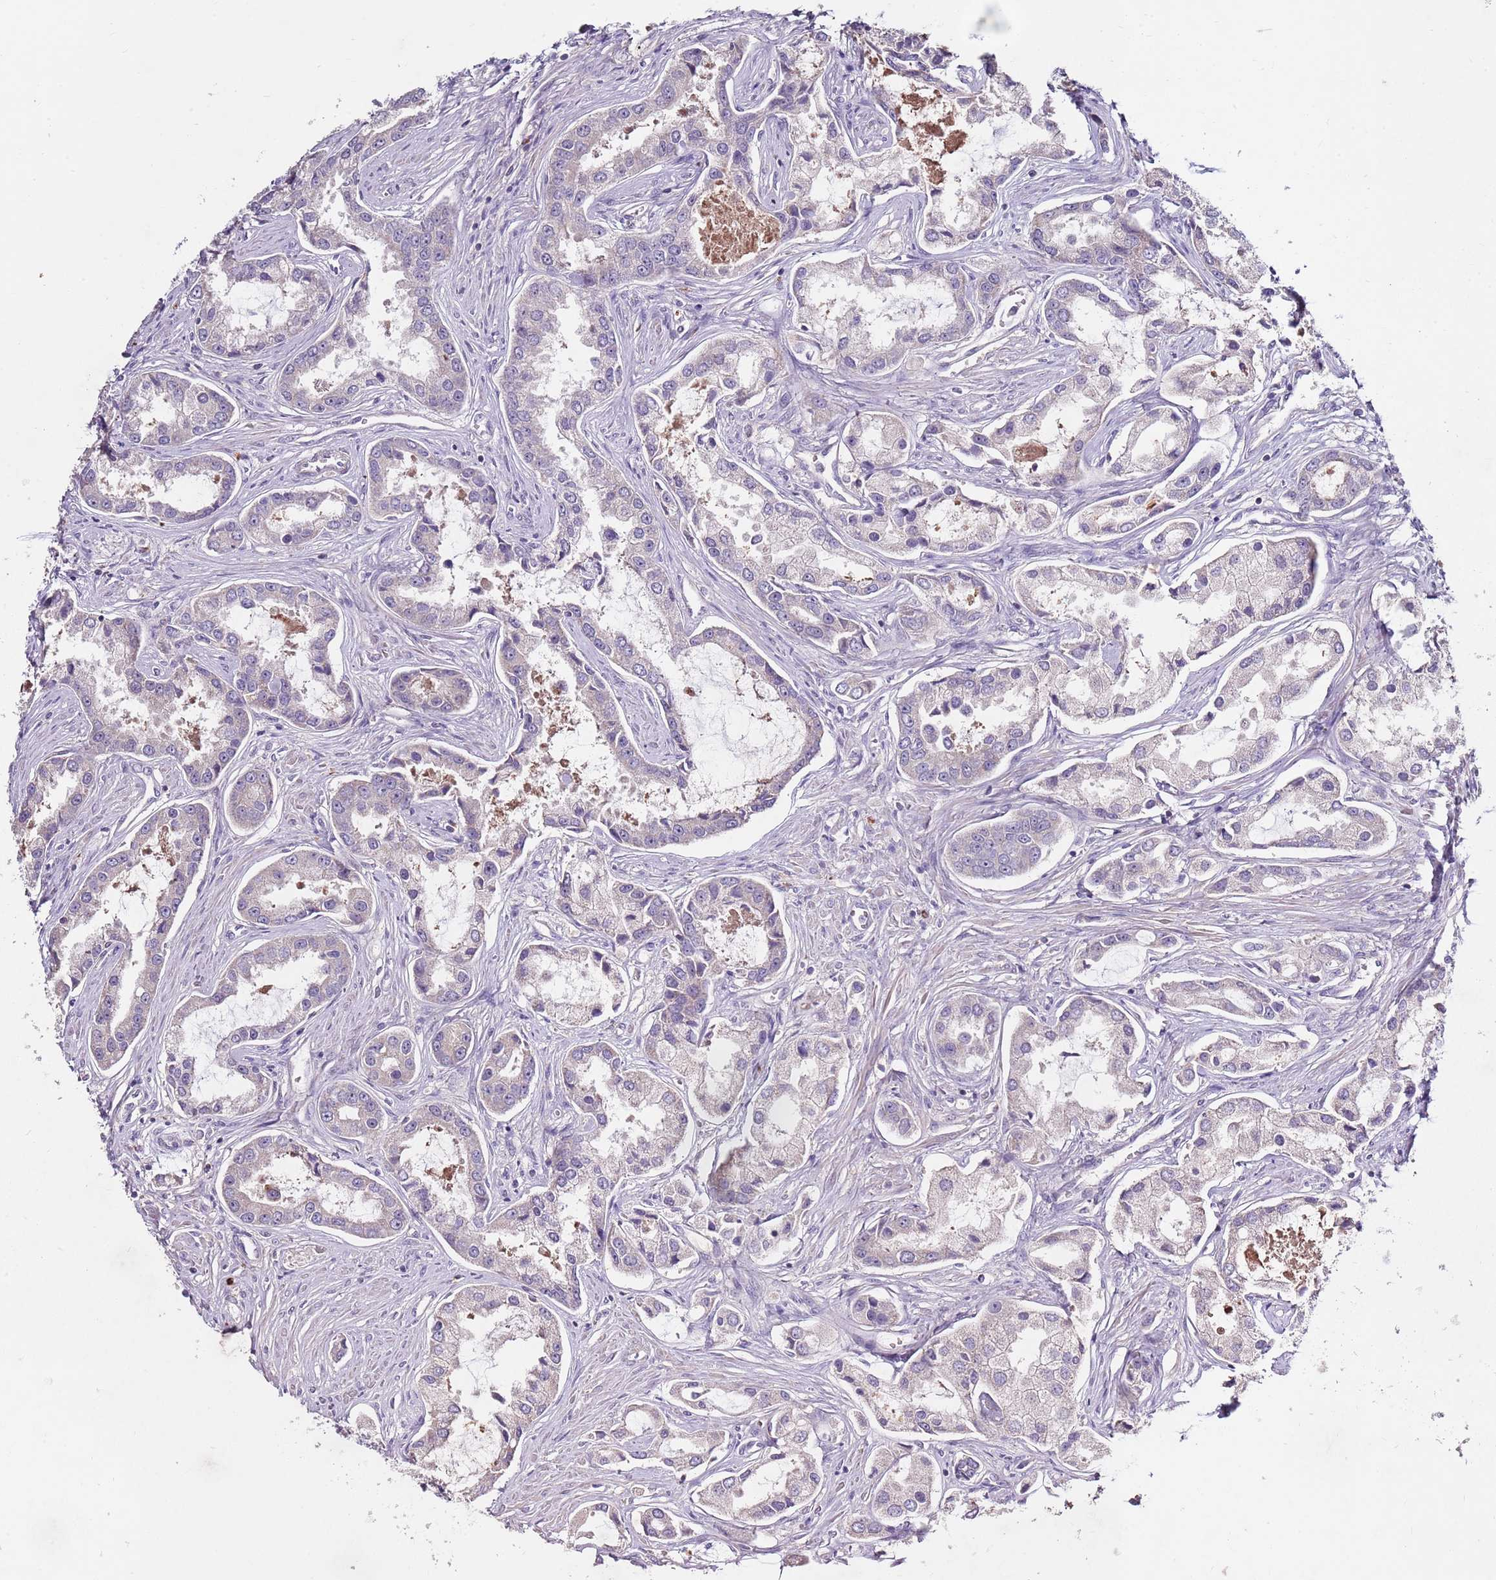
{"staining": {"intensity": "negative", "quantity": "none", "location": "none"}, "tissue": "prostate cancer", "cell_type": "Tumor cells", "image_type": "cancer", "snomed": [{"axis": "morphology", "description": "Adenocarcinoma, Low grade"}, {"axis": "topography", "description": "Prostate"}], "caption": "IHC micrograph of prostate low-grade adenocarcinoma stained for a protein (brown), which displays no positivity in tumor cells.", "gene": "NRDE2", "patient": {"sex": "male", "age": 68}}